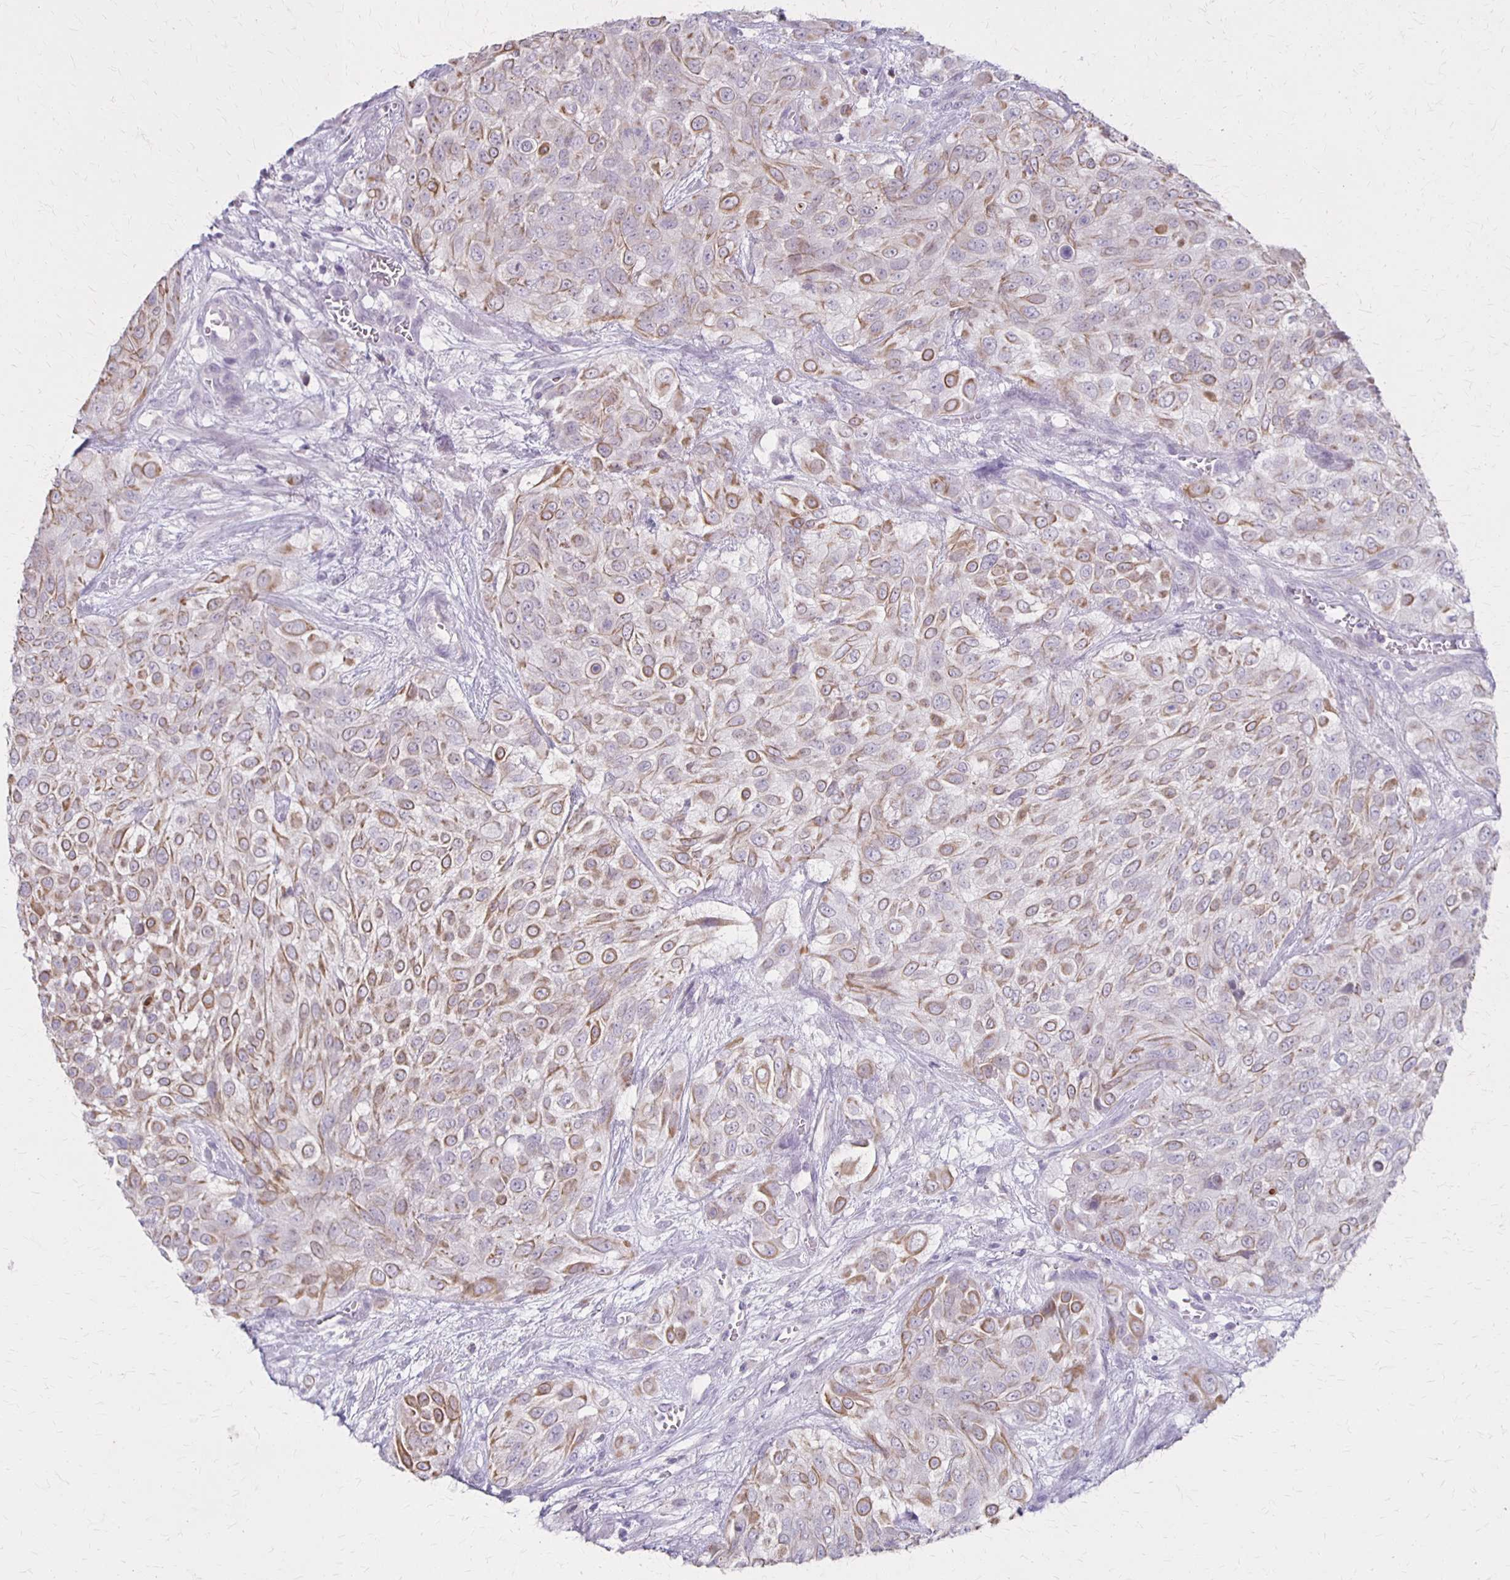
{"staining": {"intensity": "moderate", "quantity": "25%-75%", "location": "cytoplasmic/membranous"}, "tissue": "urothelial cancer", "cell_type": "Tumor cells", "image_type": "cancer", "snomed": [{"axis": "morphology", "description": "Urothelial carcinoma, High grade"}, {"axis": "topography", "description": "Urinary bladder"}], "caption": "Urothelial carcinoma (high-grade) tissue exhibits moderate cytoplasmic/membranous staining in approximately 25%-75% of tumor cells", "gene": "SLC35E2B", "patient": {"sex": "male", "age": 57}}